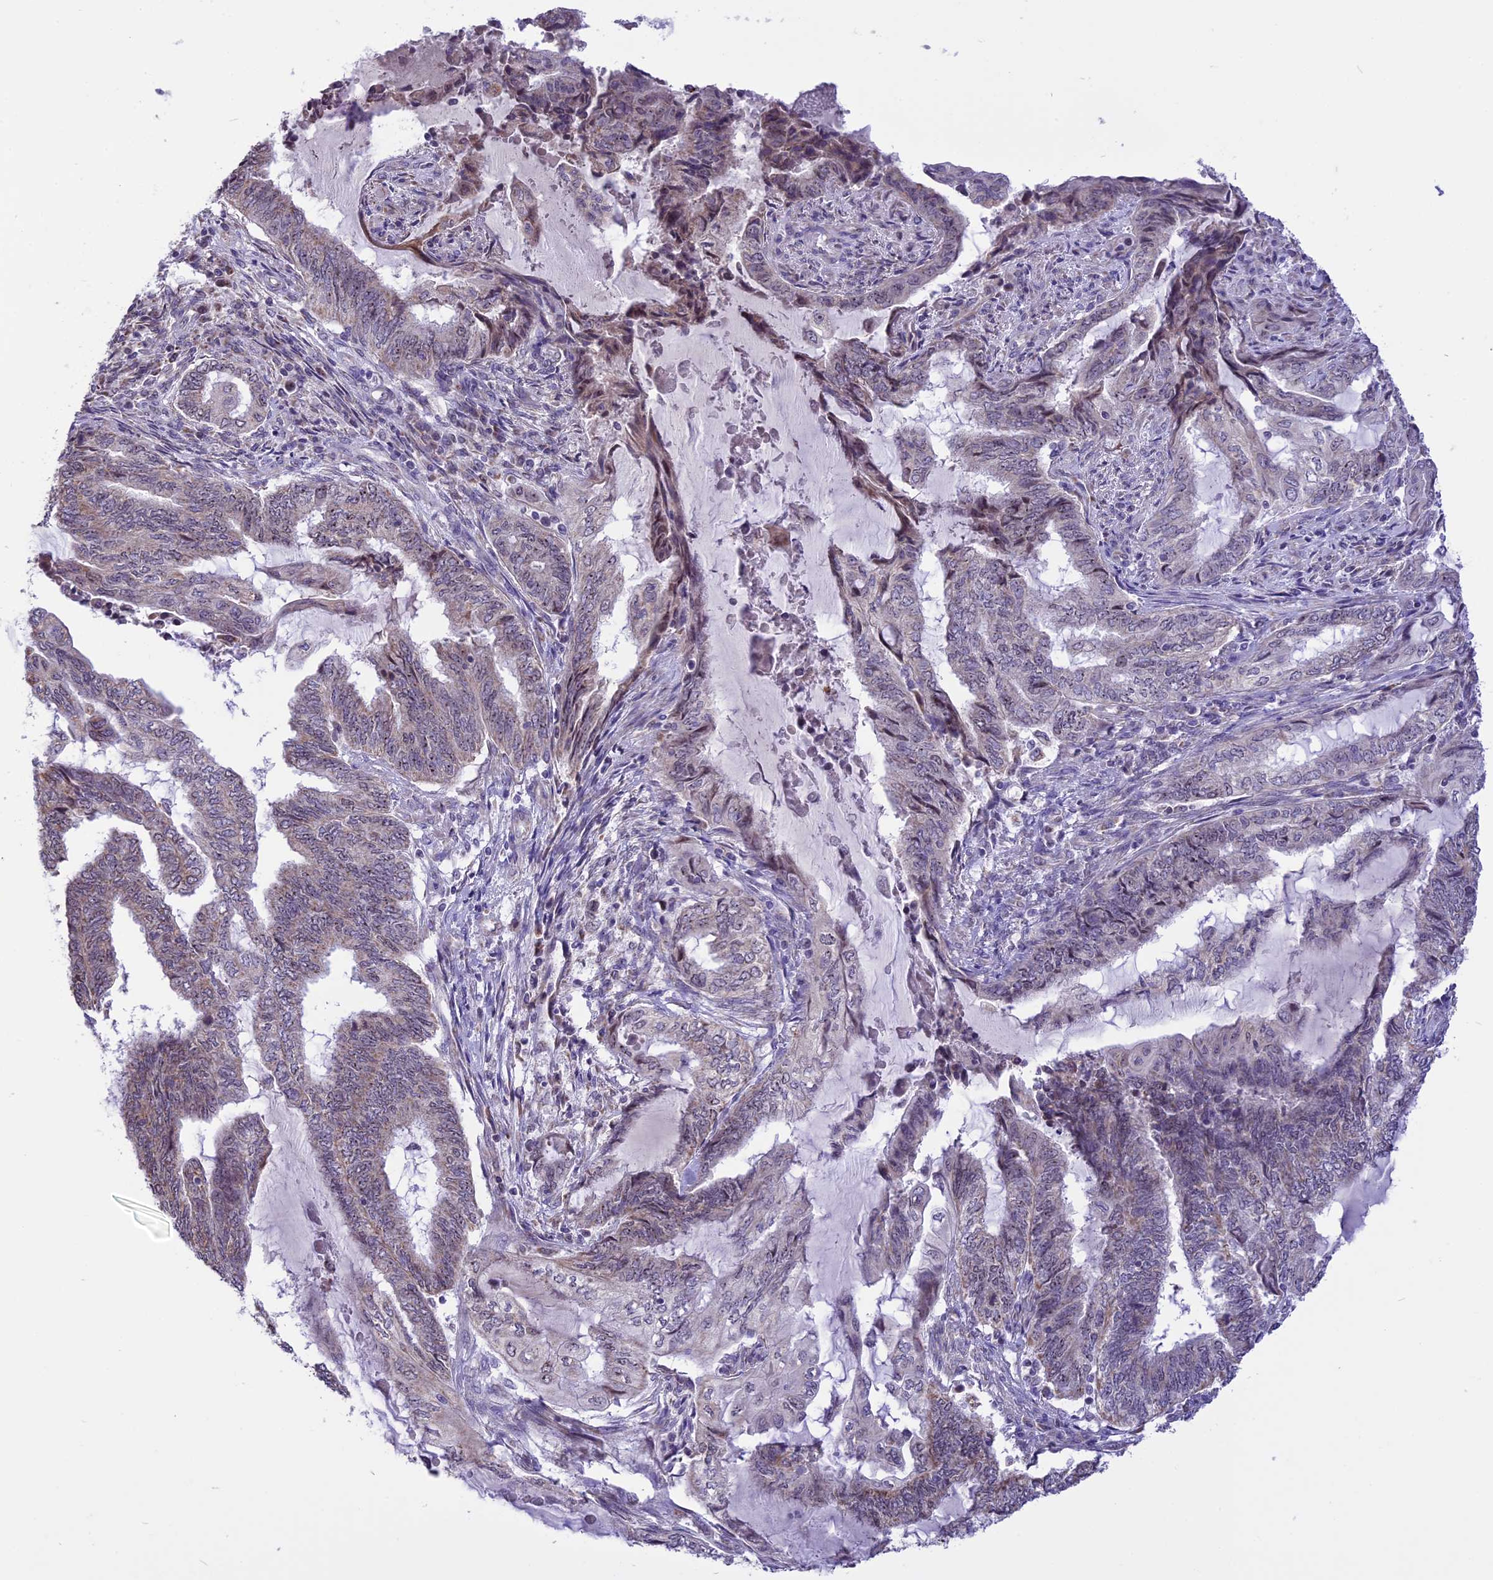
{"staining": {"intensity": "weak", "quantity": "<25%", "location": "cytoplasmic/membranous"}, "tissue": "endometrial cancer", "cell_type": "Tumor cells", "image_type": "cancer", "snomed": [{"axis": "morphology", "description": "Adenocarcinoma, NOS"}, {"axis": "topography", "description": "Uterus"}, {"axis": "topography", "description": "Endometrium"}], "caption": "This is an immunohistochemistry (IHC) micrograph of human endometrial cancer (adenocarcinoma). There is no expression in tumor cells.", "gene": "CMSS1", "patient": {"sex": "female", "age": 70}}